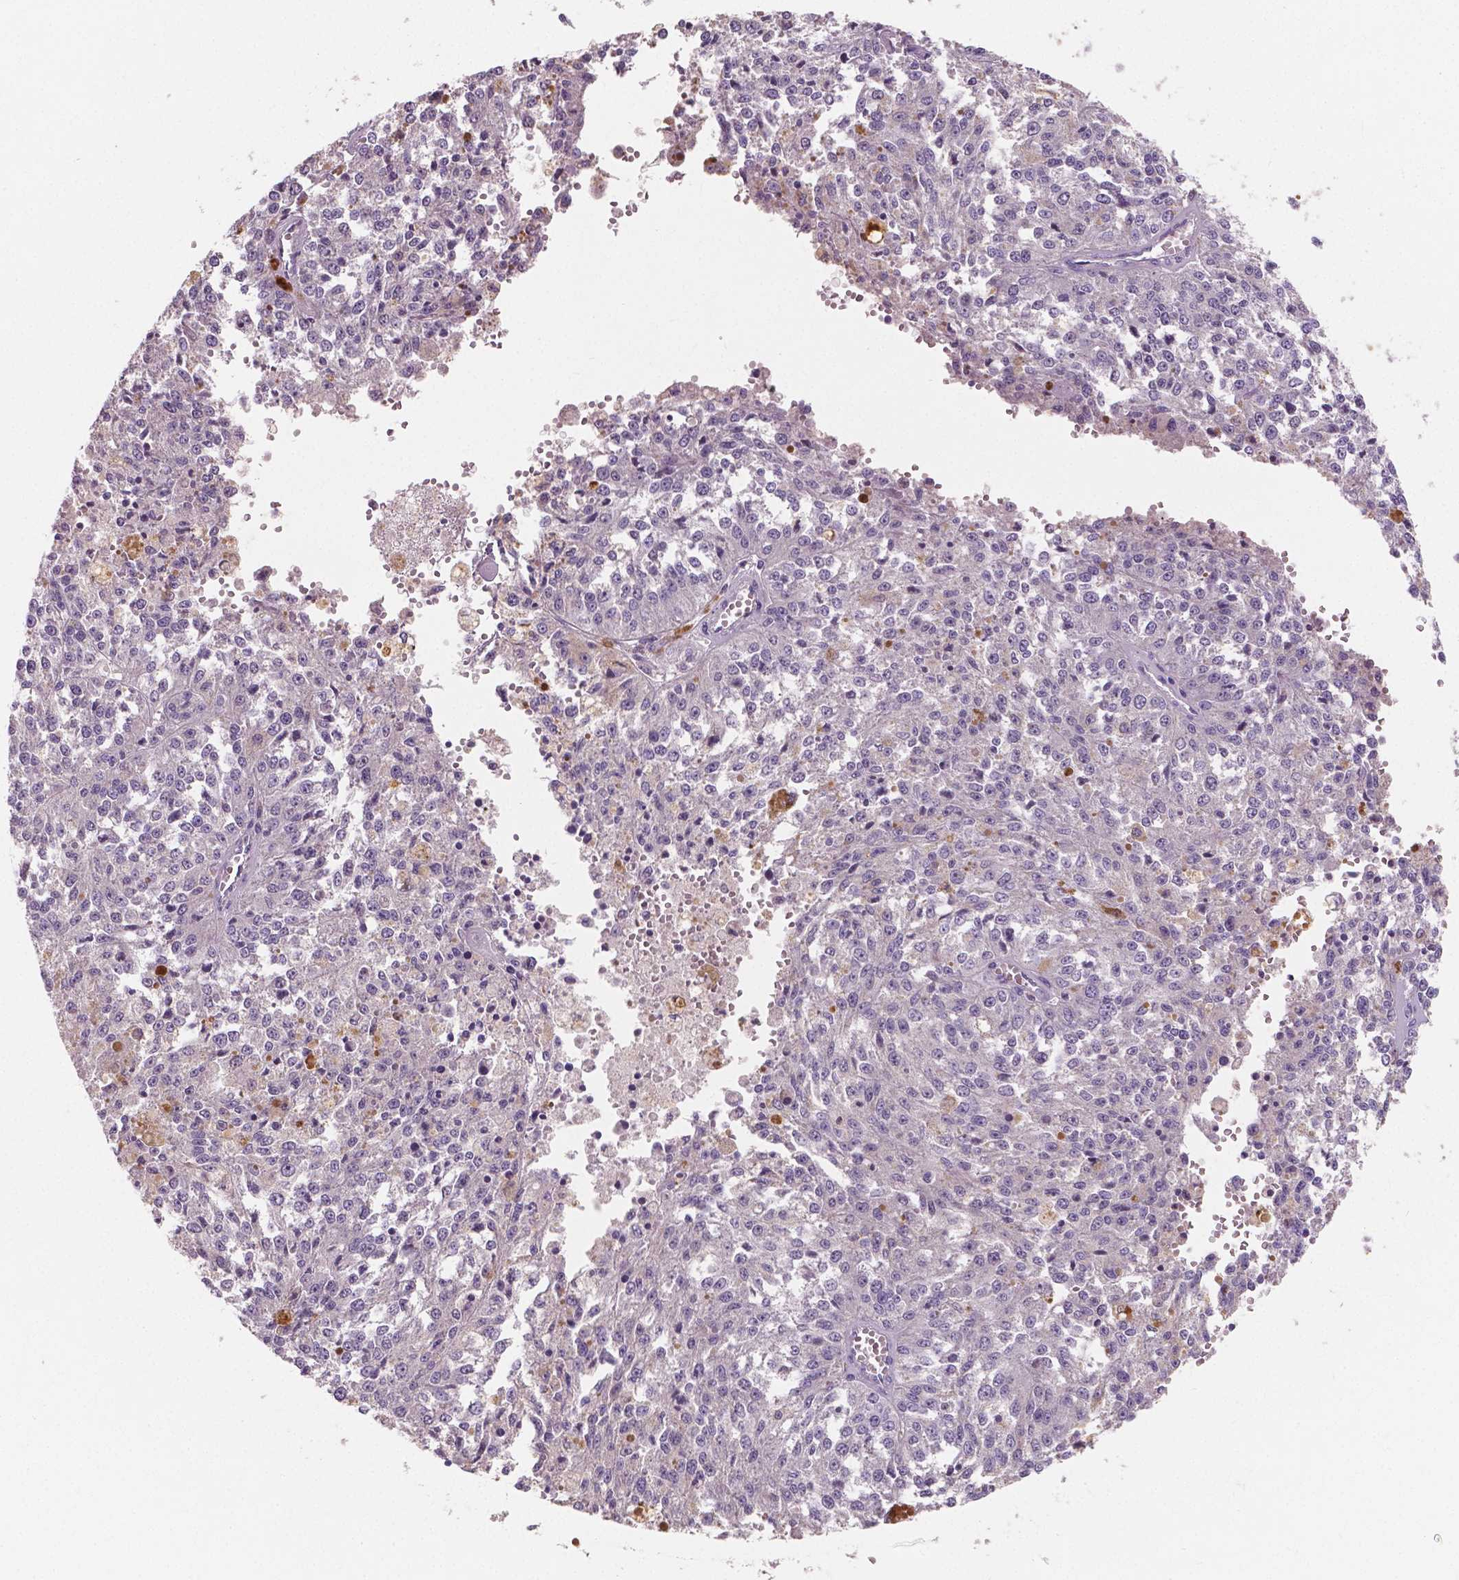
{"staining": {"intensity": "negative", "quantity": "none", "location": "none"}, "tissue": "melanoma", "cell_type": "Tumor cells", "image_type": "cancer", "snomed": [{"axis": "morphology", "description": "Malignant melanoma, Metastatic site"}, {"axis": "topography", "description": "Lymph node"}], "caption": "The immunohistochemistry (IHC) histopathology image has no significant expression in tumor cells of malignant melanoma (metastatic site) tissue. (Brightfield microscopy of DAB (3,3'-diaminobenzidine) IHC at high magnification).", "gene": "LSM14B", "patient": {"sex": "female", "age": 64}}